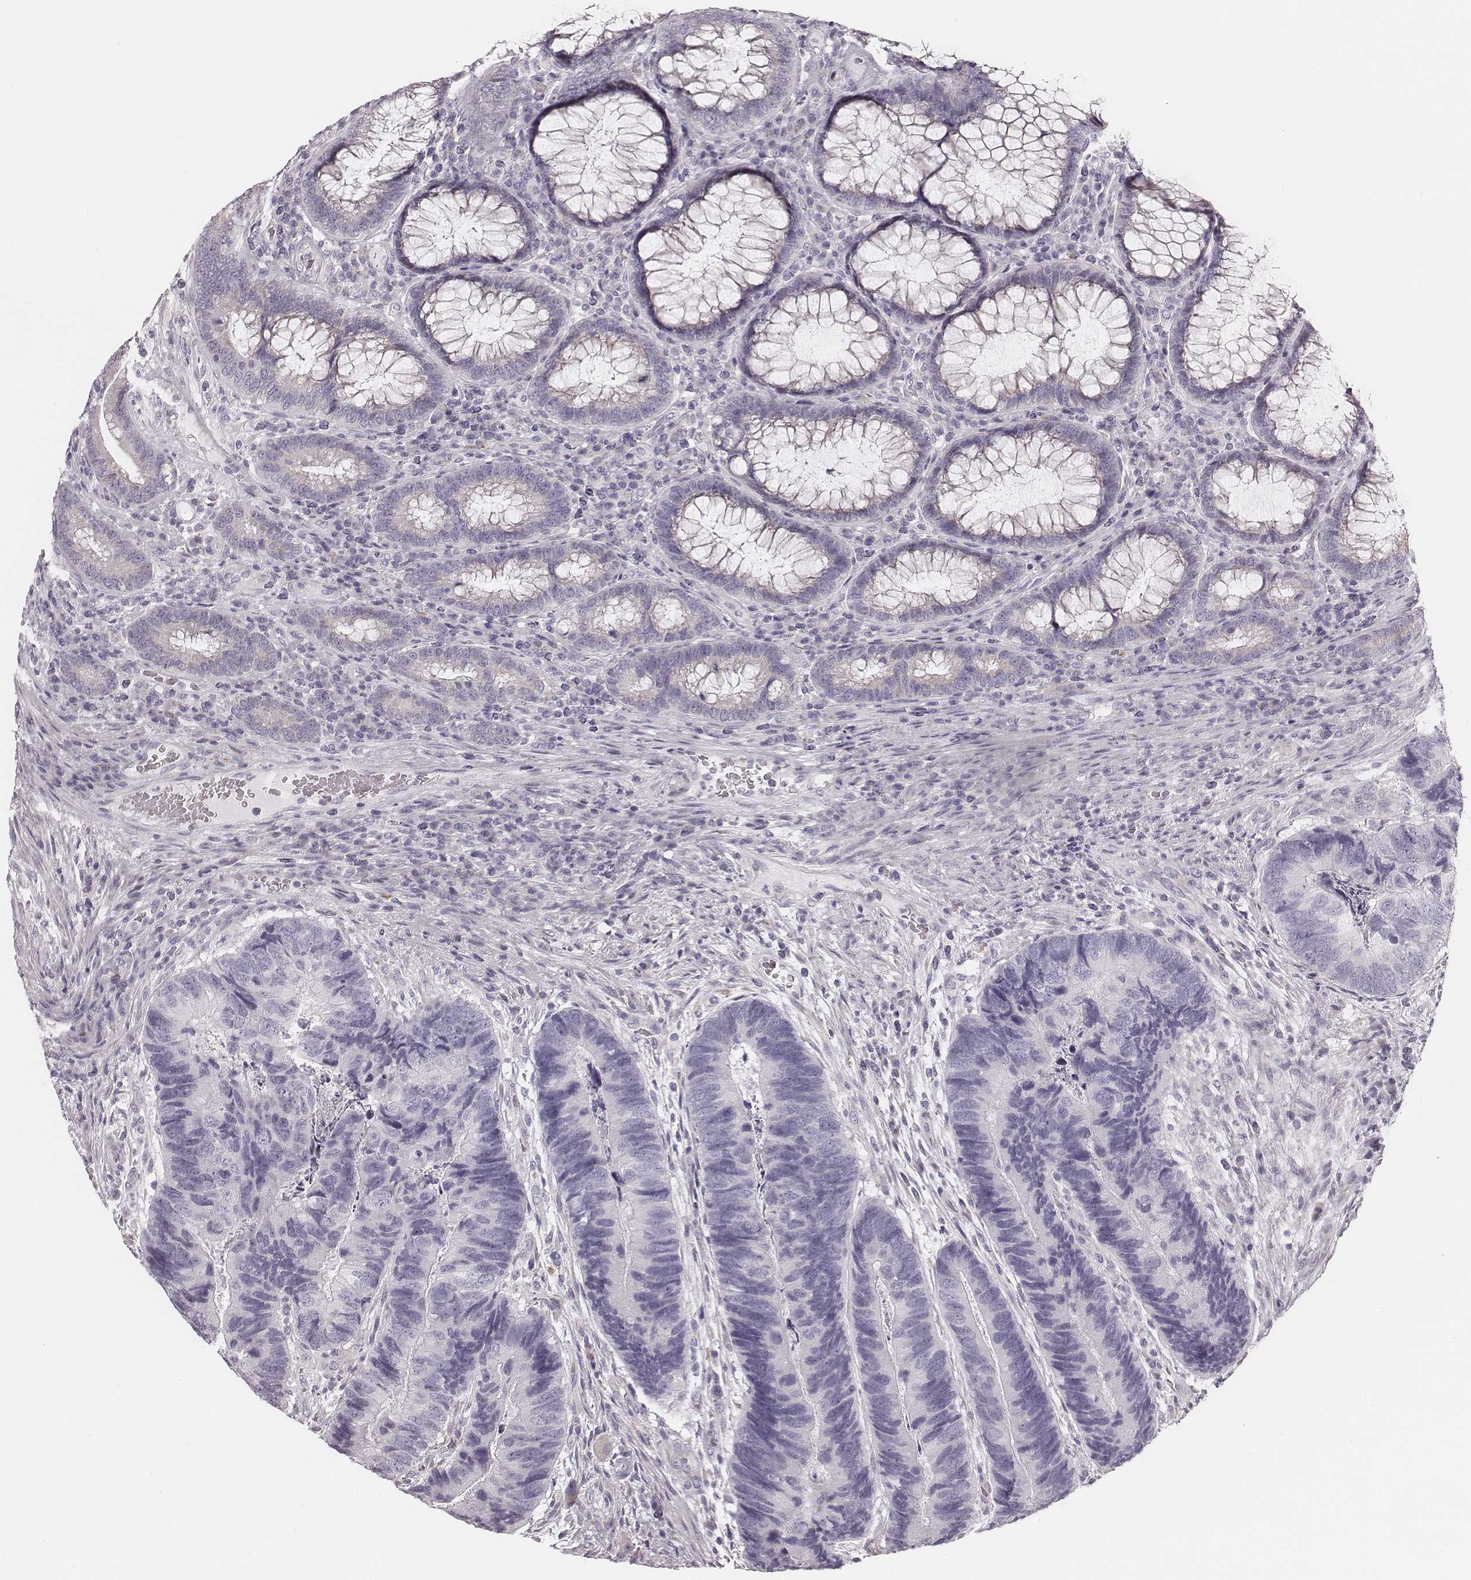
{"staining": {"intensity": "negative", "quantity": "none", "location": "none"}, "tissue": "colorectal cancer", "cell_type": "Tumor cells", "image_type": "cancer", "snomed": [{"axis": "morphology", "description": "Adenocarcinoma, NOS"}, {"axis": "topography", "description": "Colon"}], "caption": "This histopathology image is of colorectal cancer (adenocarcinoma) stained with immunohistochemistry (IHC) to label a protein in brown with the nuclei are counter-stained blue. There is no expression in tumor cells. (Brightfield microscopy of DAB (3,3'-diaminobenzidine) immunohistochemistry (IHC) at high magnification).", "gene": "UBL4B", "patient": {"sex": "female", "age": 67}}